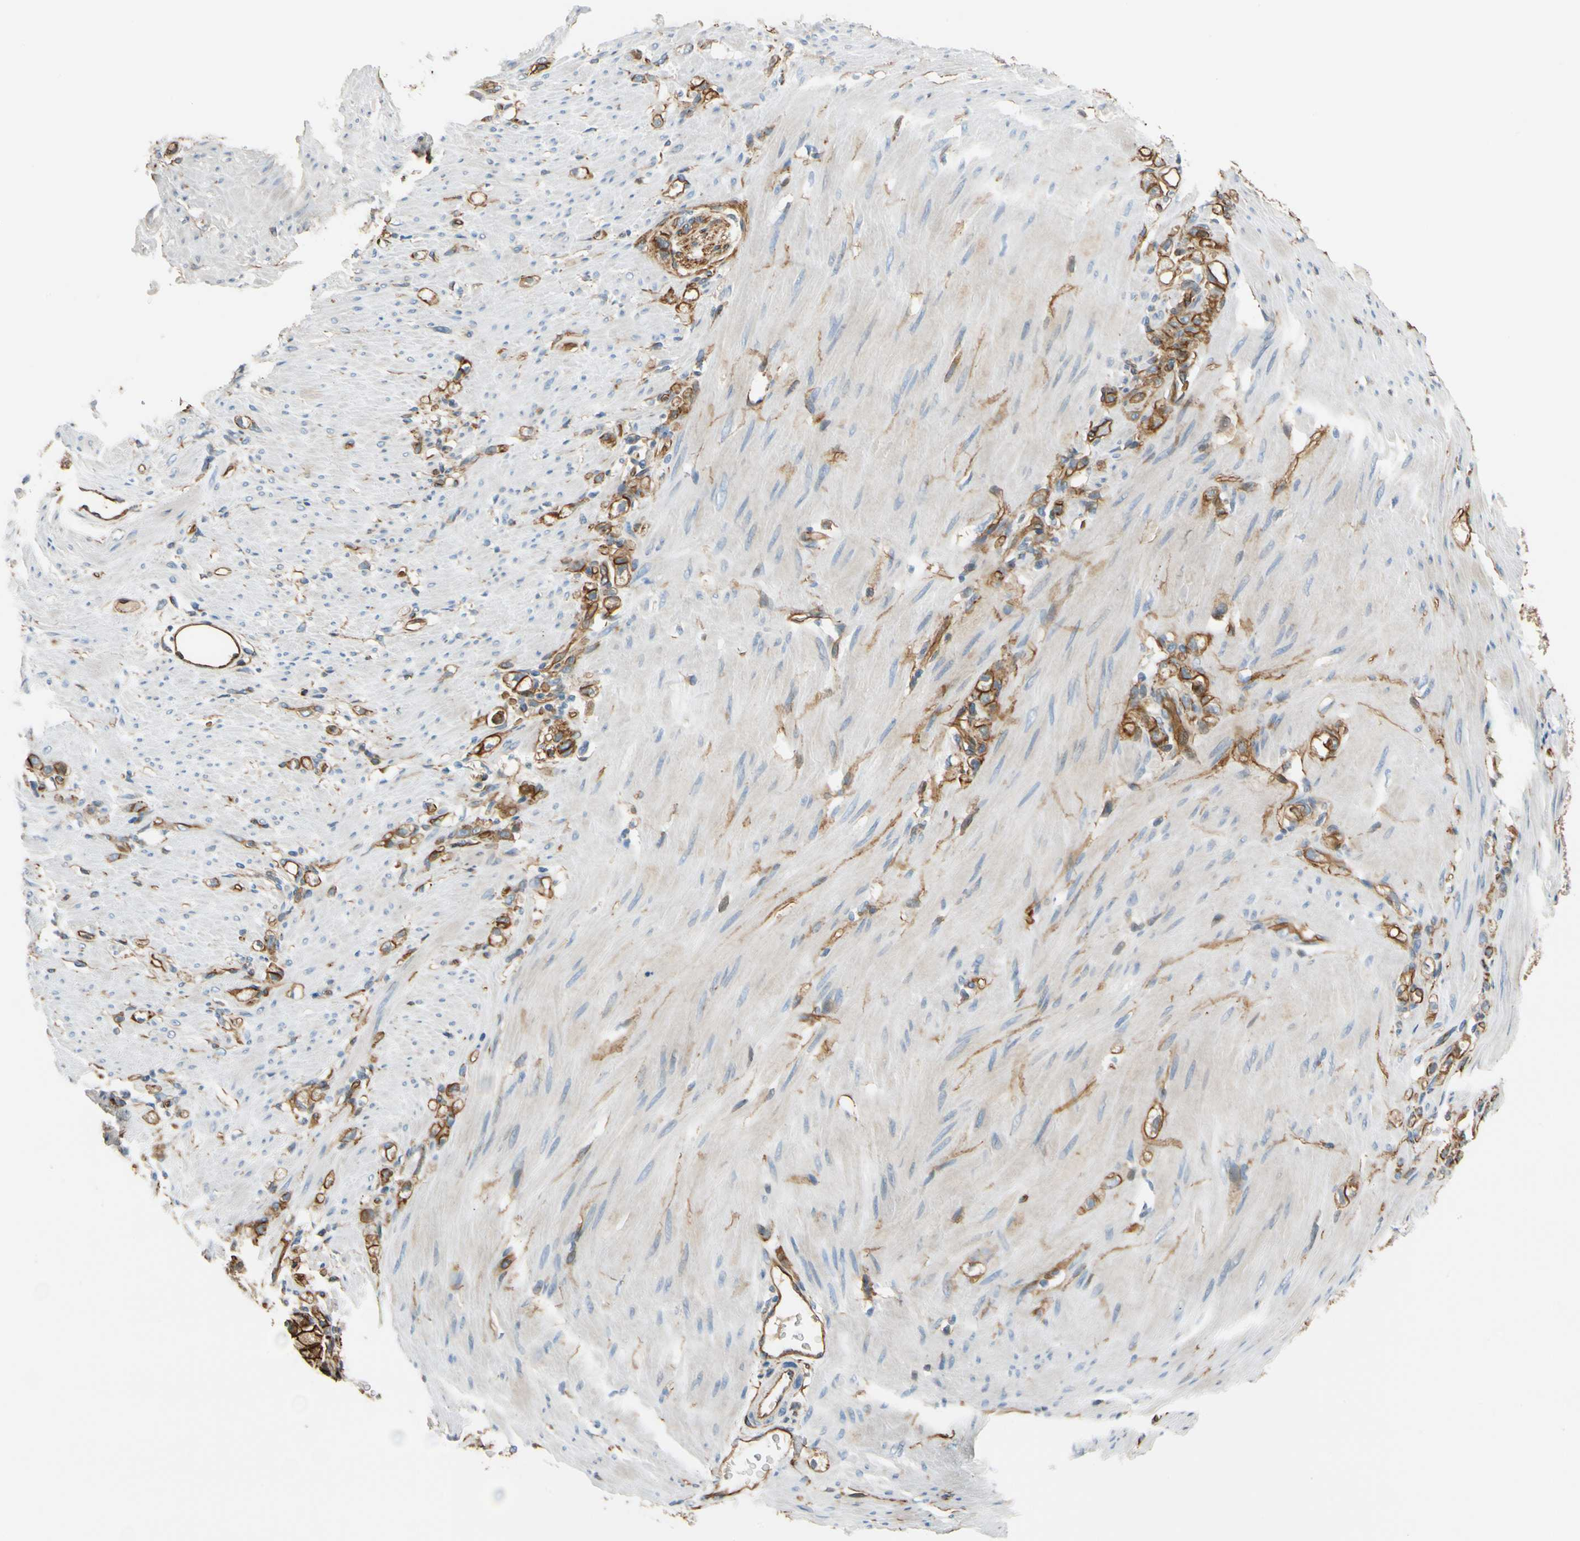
{"staining": {"intensity": "moderate", "quantity": ">75%", "location": "cytoplasmic/membranous"}, "tissue": "stomach cancer", "cell_type": "Tumor cells", "image_type": "cancer", "snomed": [{"axis": "morphology", "description": "Adenocarcinoma, NOS"}, {"axis": "topography", "description": "Stomach"}], "caption": "There is medium levels of moderate cytoplasmic/membranous positivity in tumor cells of stomach adenocarcinoma, as demonstrated by immunohistochemical staining (brown color).", "gene": "SPTAN1", "patient": {"sex": "male", "age": 82}}